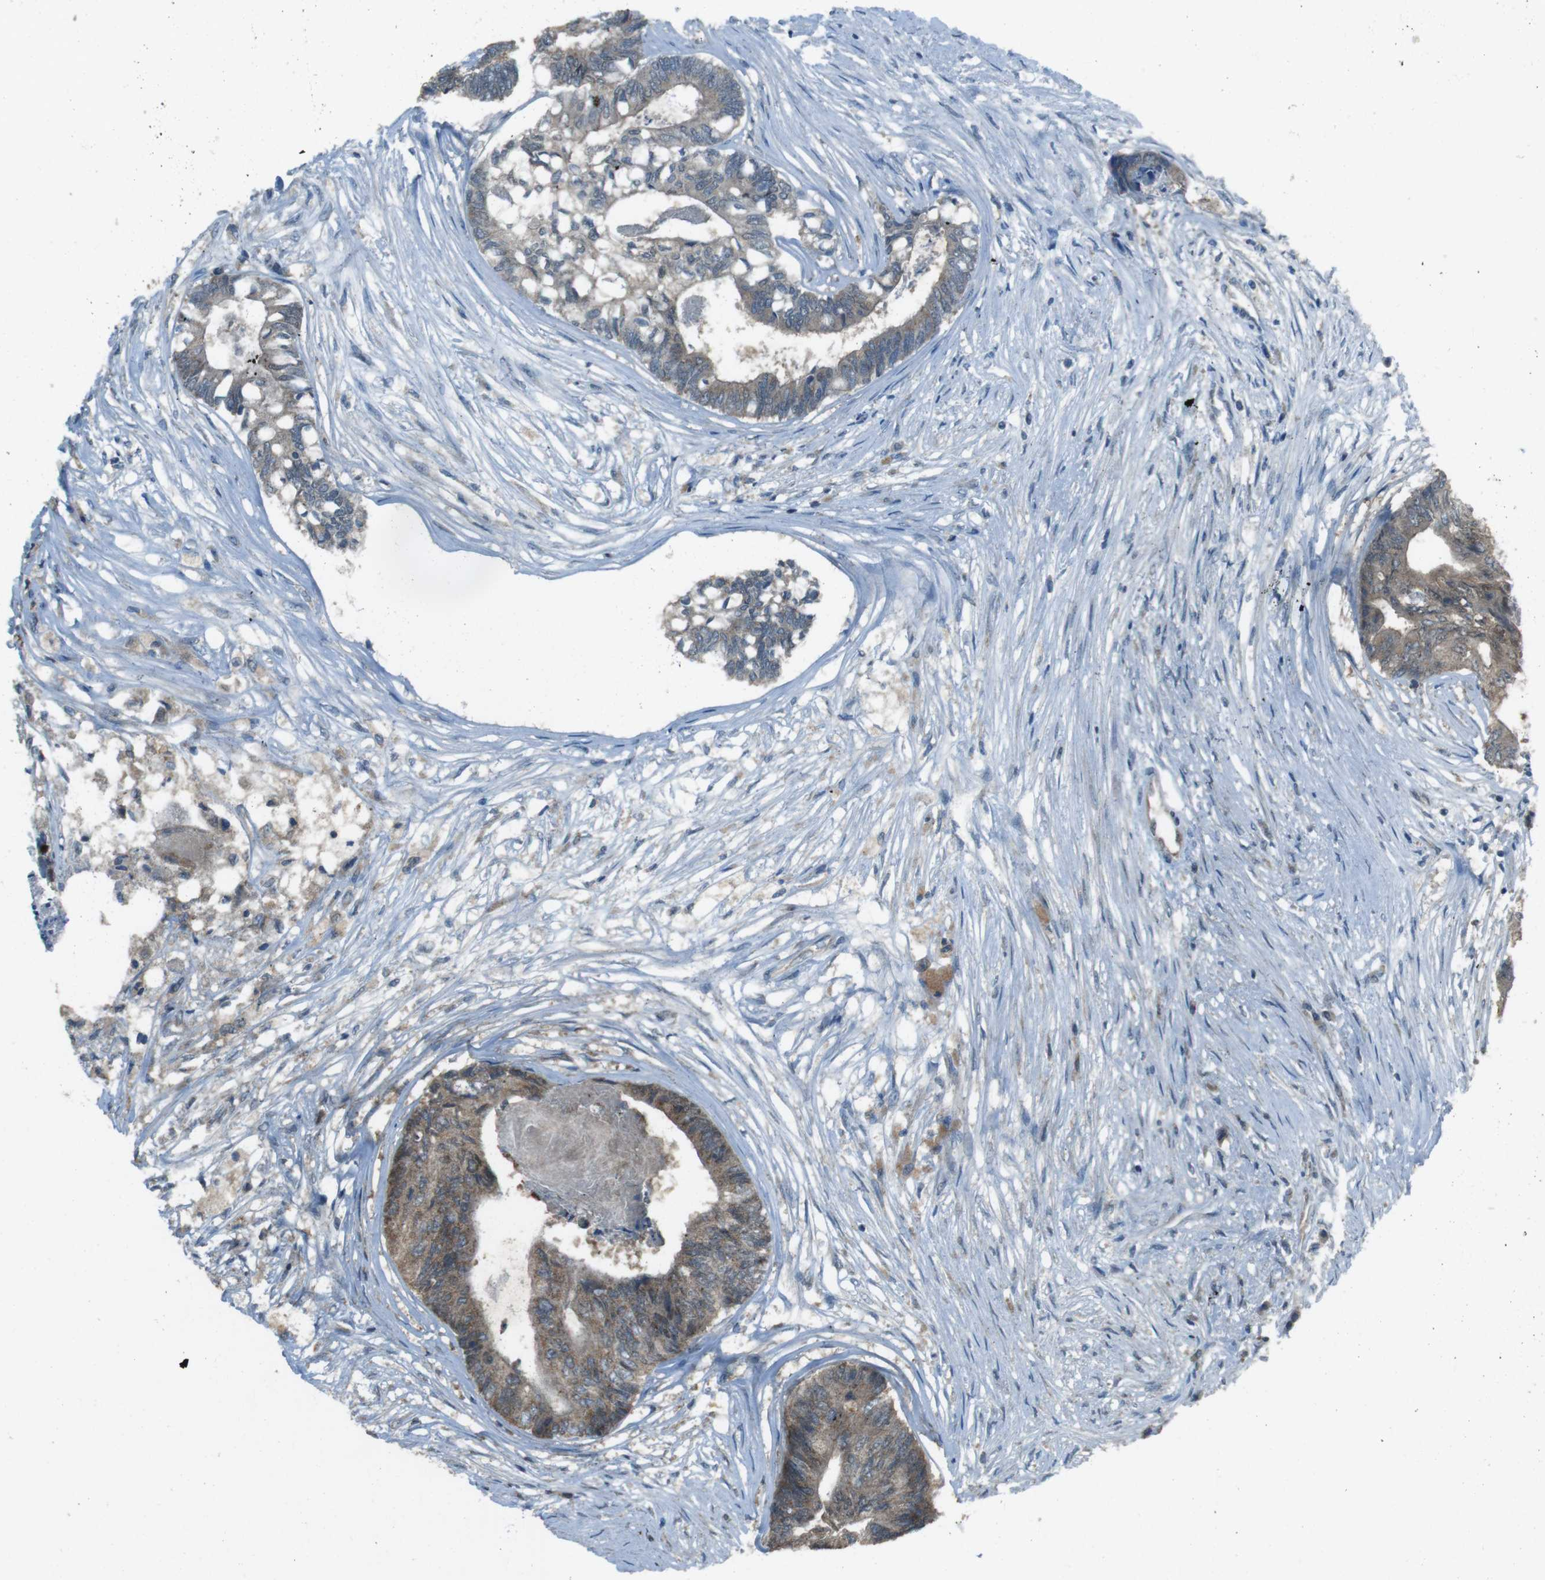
{"staining": {"intensity": "weak", "quantity": ">75%", "location": "cytoplasmic/membranous"}, "tissue": "colorectal cancer", "cell_type": "Tumor cells", "image_type": "cancer", "snomed": [{"axis": "morphology", "description": "Adenocarcinoma, NOS"}, {"axis": "topography", "description": "Rectum"}], "caption": "This image exhibits immunohistochemistry staining of colorectal cancer, with low weak cytoplasmic/membranous expression in approximately >75% of tumor cells.", "gene": "MFAP3", "patient": {"sex": "male", "age": 63}}